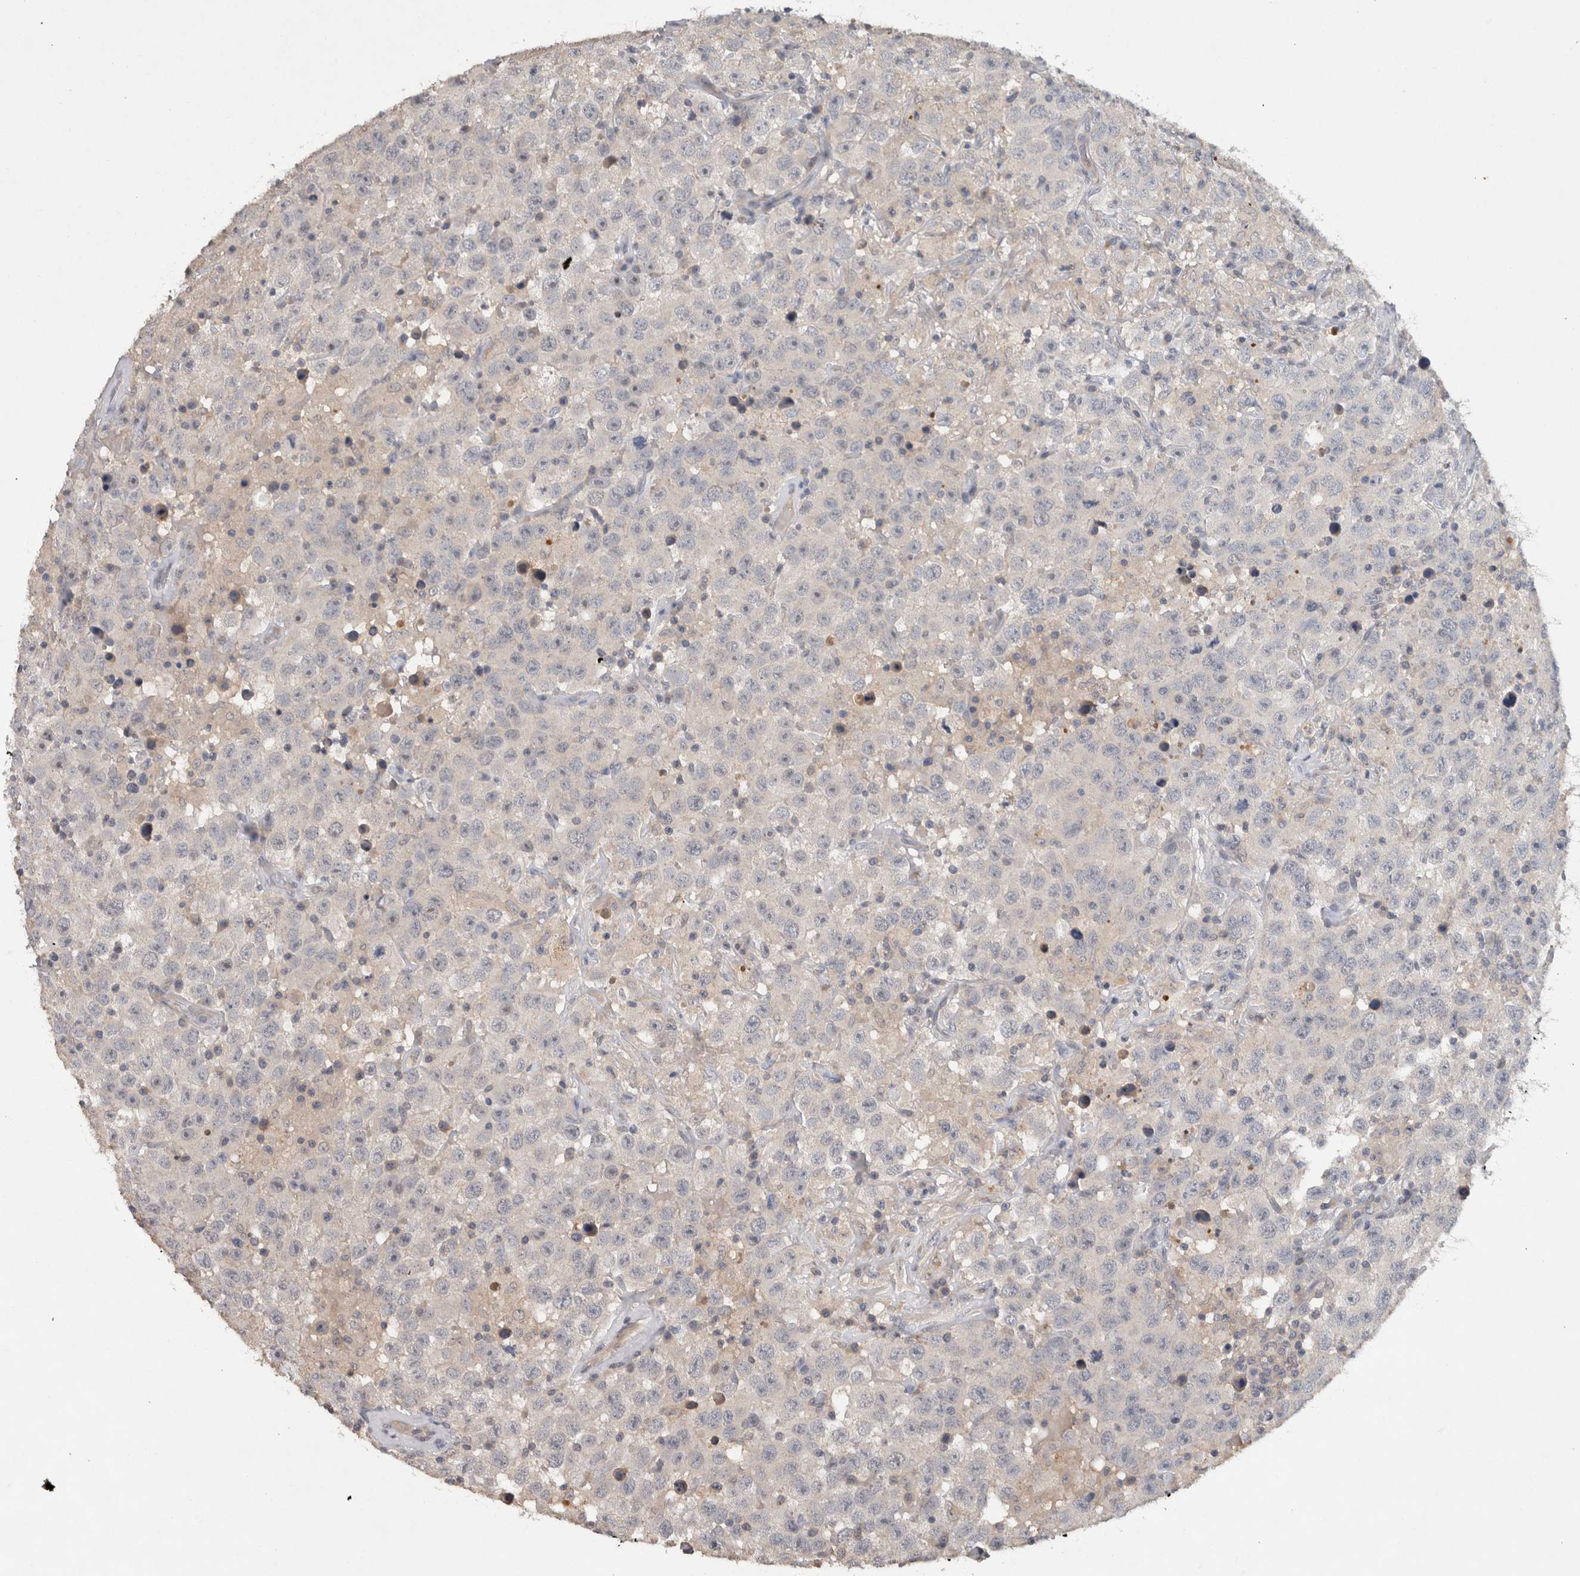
{"staining": {"intensity": "negative", "quantity": "none", "location": "none"}, "tissue": "testis cancer", "cell_type": "Tumor cells", "image_type": "cancer", "snomed": [{"axis": "morphology", "description": "Seminoma, NOS"}, {"axis": "topography", "description": "Testis"}], "caption": "This is an IHC image of seminoma (testis). There is no expression in tumor cells.", "gene": "HEXD", "patient": {"sex": "male", "age": 41}}